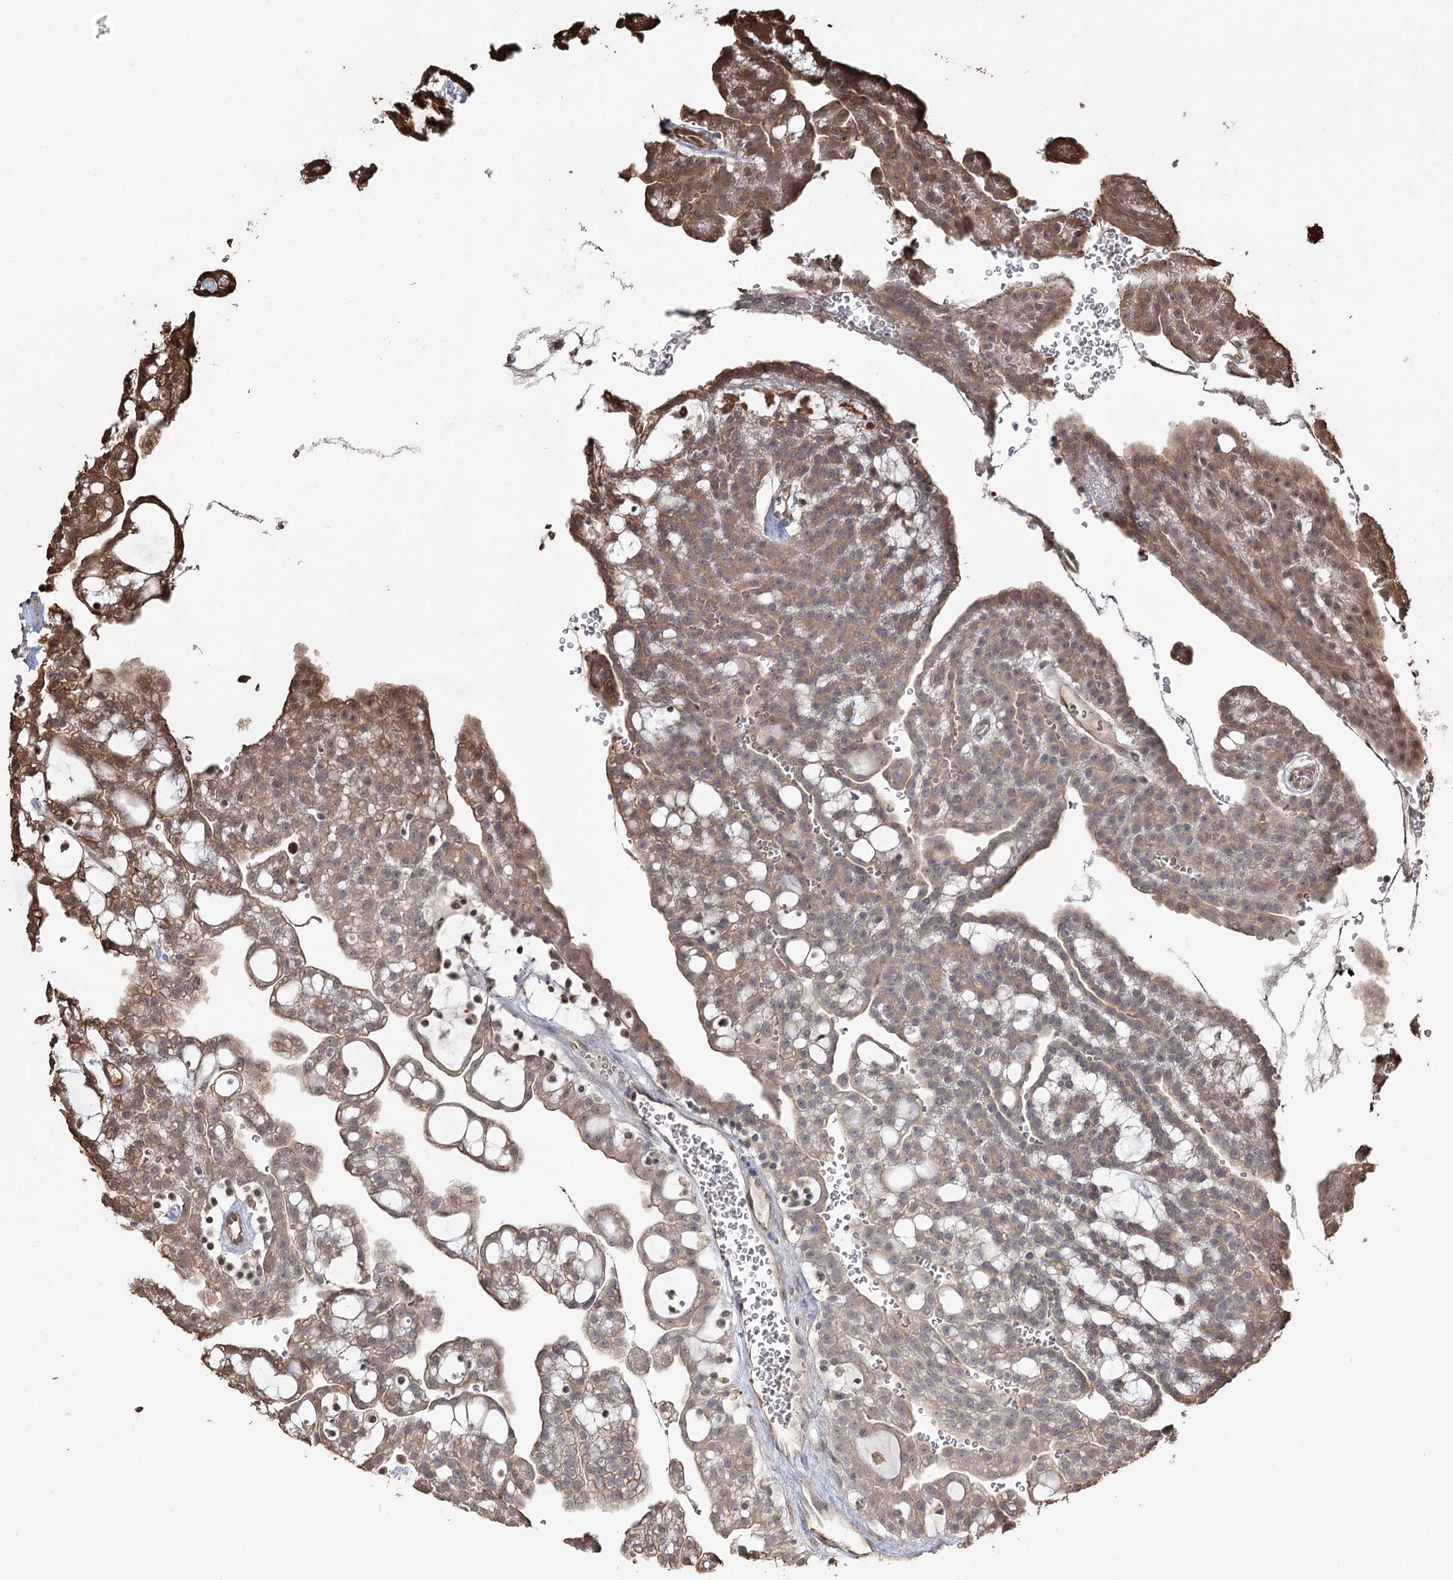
{"staining": {"intensity": "moderate", "quantity": "25%-75%", "location": "cytoplasmic/membranous"}, "tissue": "renal cancer", "cell_type": "Tumor cells", "image_type": "cancer", "snomed": [{"axis": "morphology", "description": "Adenocarcinoma, NOS"}, {"axis": "topography", "description": "Kidney"}], "caption": "Renal cancer (adenocarcinoma) stained for a protein (brown) shows moderate cytoplasmic/membranous positive positivity in approximately 25%-75% of tumor cells.", "gene": "PLCH1", "patient": {"sex": "male", "age": 63}}